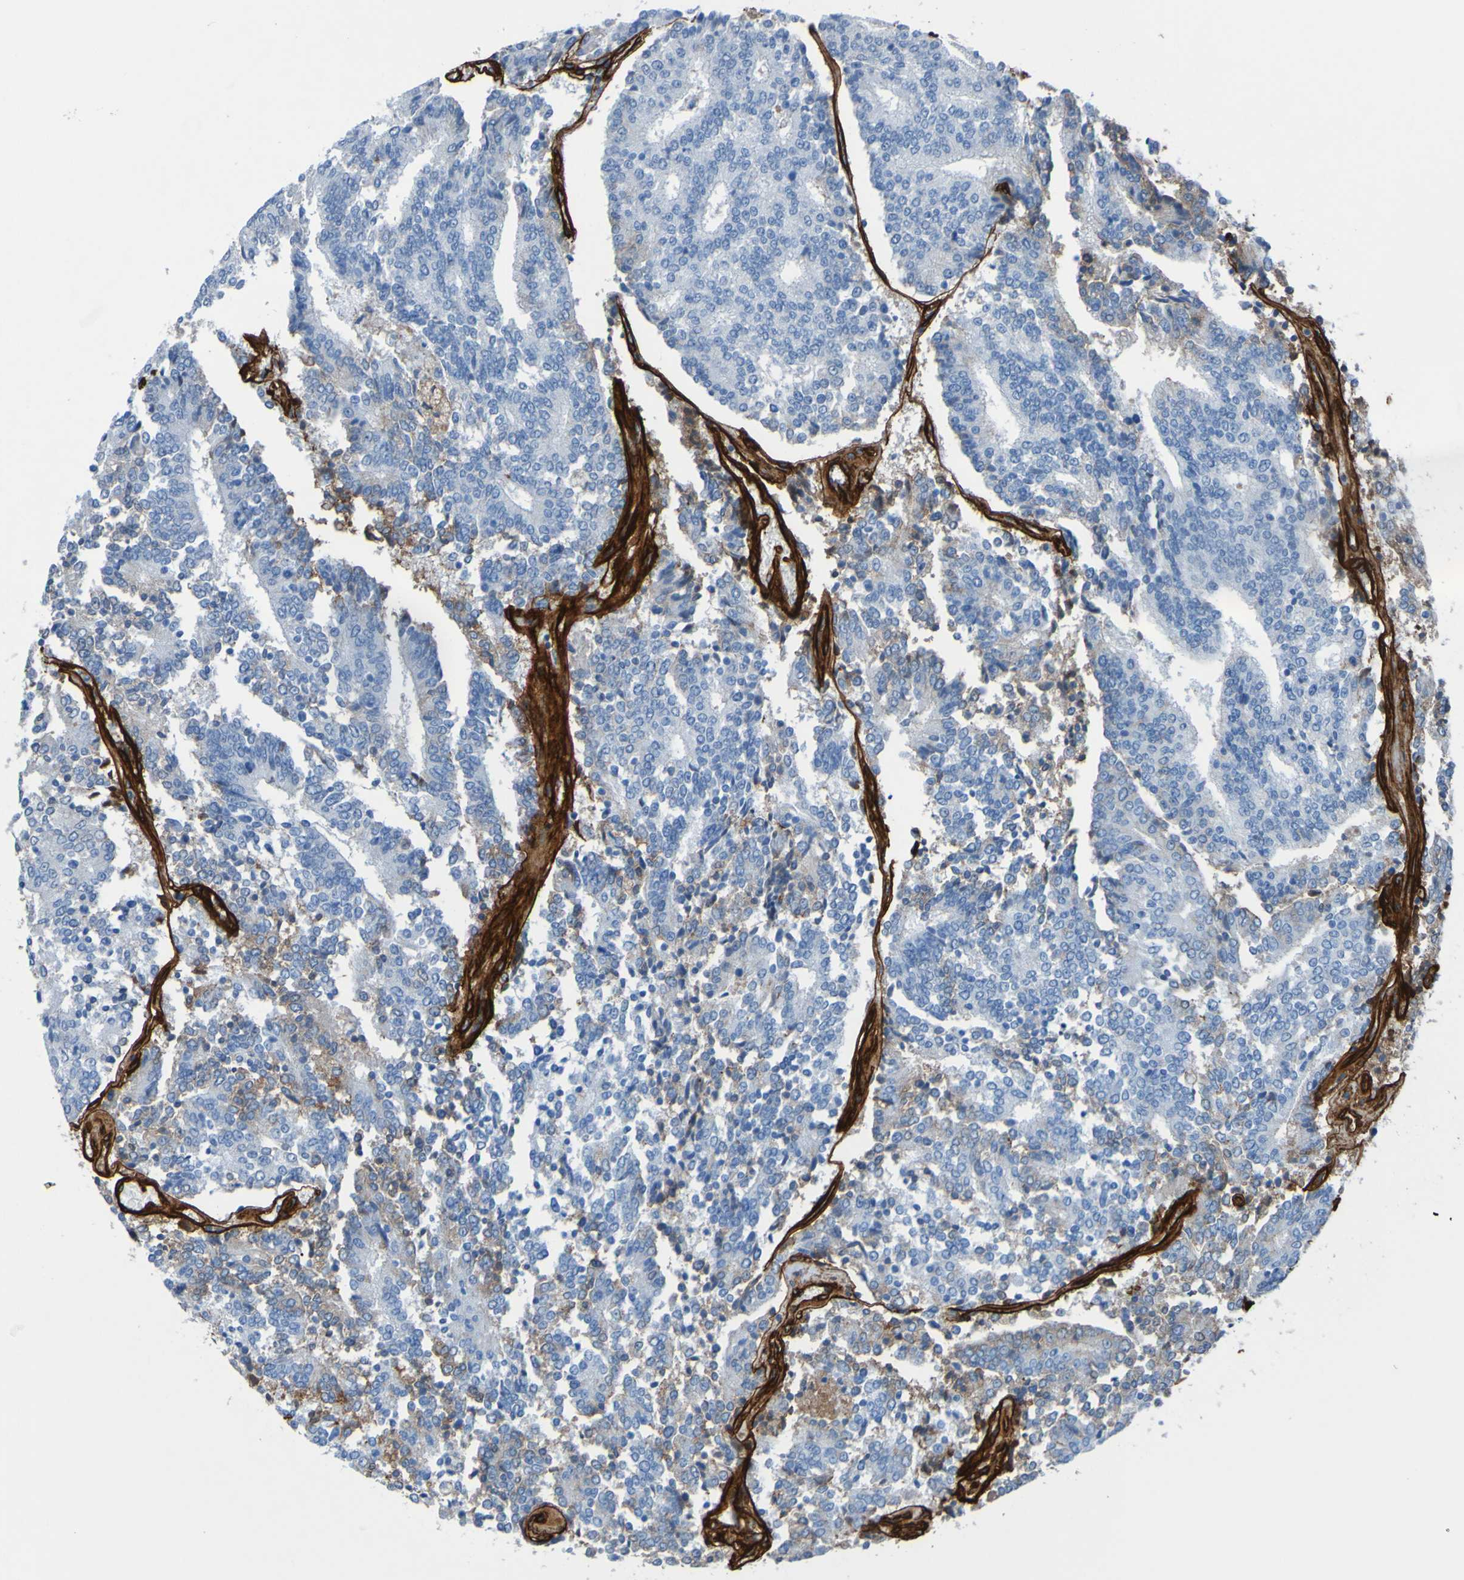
{"staining": {"intensity": "negative", "quantity": "none", "location": "none"}, "tissue": "prostate cancer", "cell_type": "Tumor cells", "image_type": "cancer", "snomed": [{"axis": "morphology", "description": "Normal tissue, NOS"}, {"axis": "morphology", "description": "Adenocarcinoma, High grade"}, {"axis": "topography", "description": "Prostate"}, {"axis": "topography", "description": "Seminal veicle"}], "caption": "This is an IHC histopathology image of prostate adenocarcinoma (high-grade). There is no positivity in tumor cells.", "gene": "COL4A2", "patient": {"sex": "male", "age": 55}}